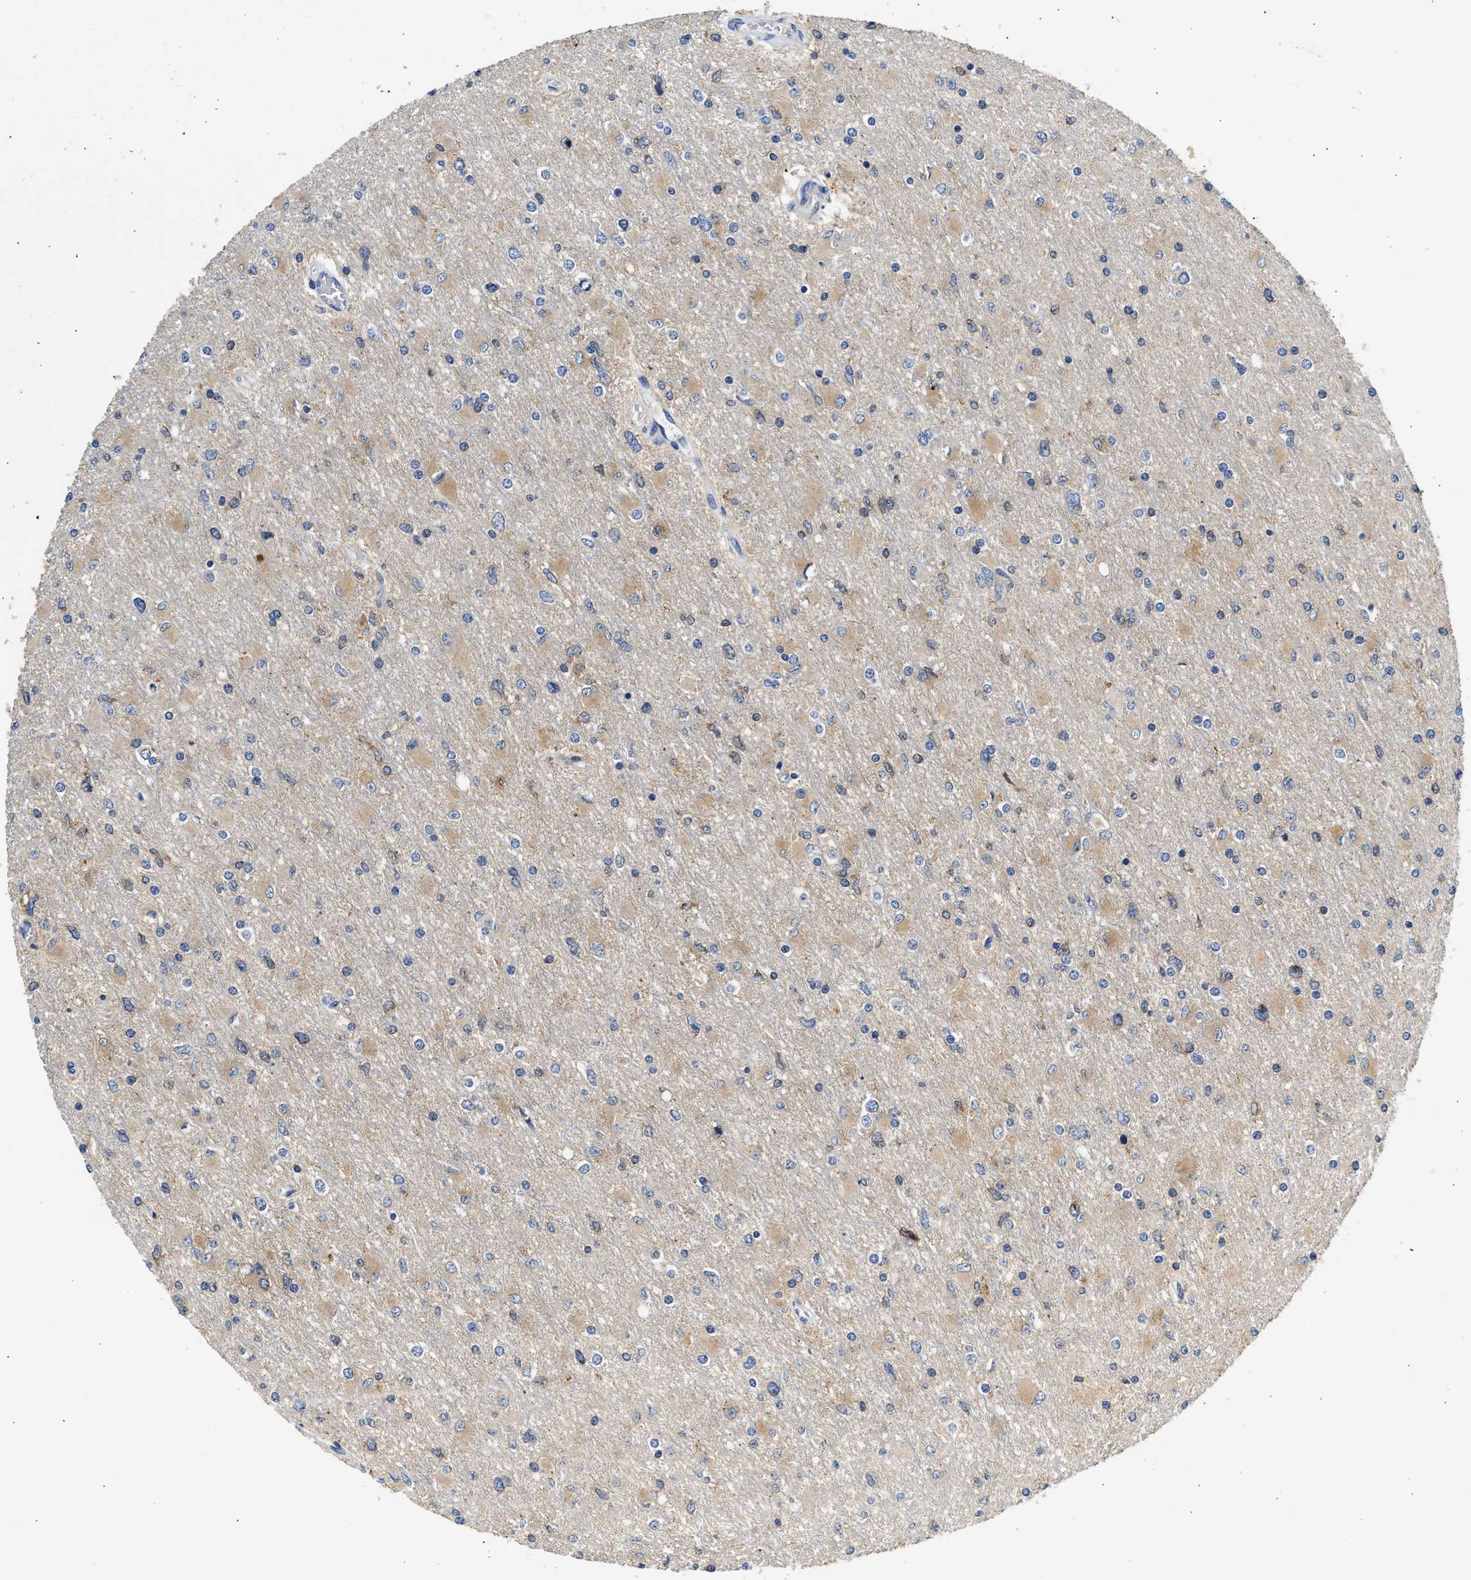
{"staining": {"intensity": "weak", "quantity": "25%-75%", "location": "cytoplasmic/membranous"}, "tissue": "glioma", "cell_type": "Tumor cells", "image_type": "cancer", "snomed": [{"axis": "morphology", "description": "Glioma, malignant, High grade"}, {"axis": "topography", "description": "Cerebral cortex"}], "caption": "Brown immunohistochemical staining in human glioma exhibits weak cytoplasmic/membranous staining in about 25%-75% of tumor cells.", "gene": "RAB31", "patient": {"sex": "female", "age": 36}}